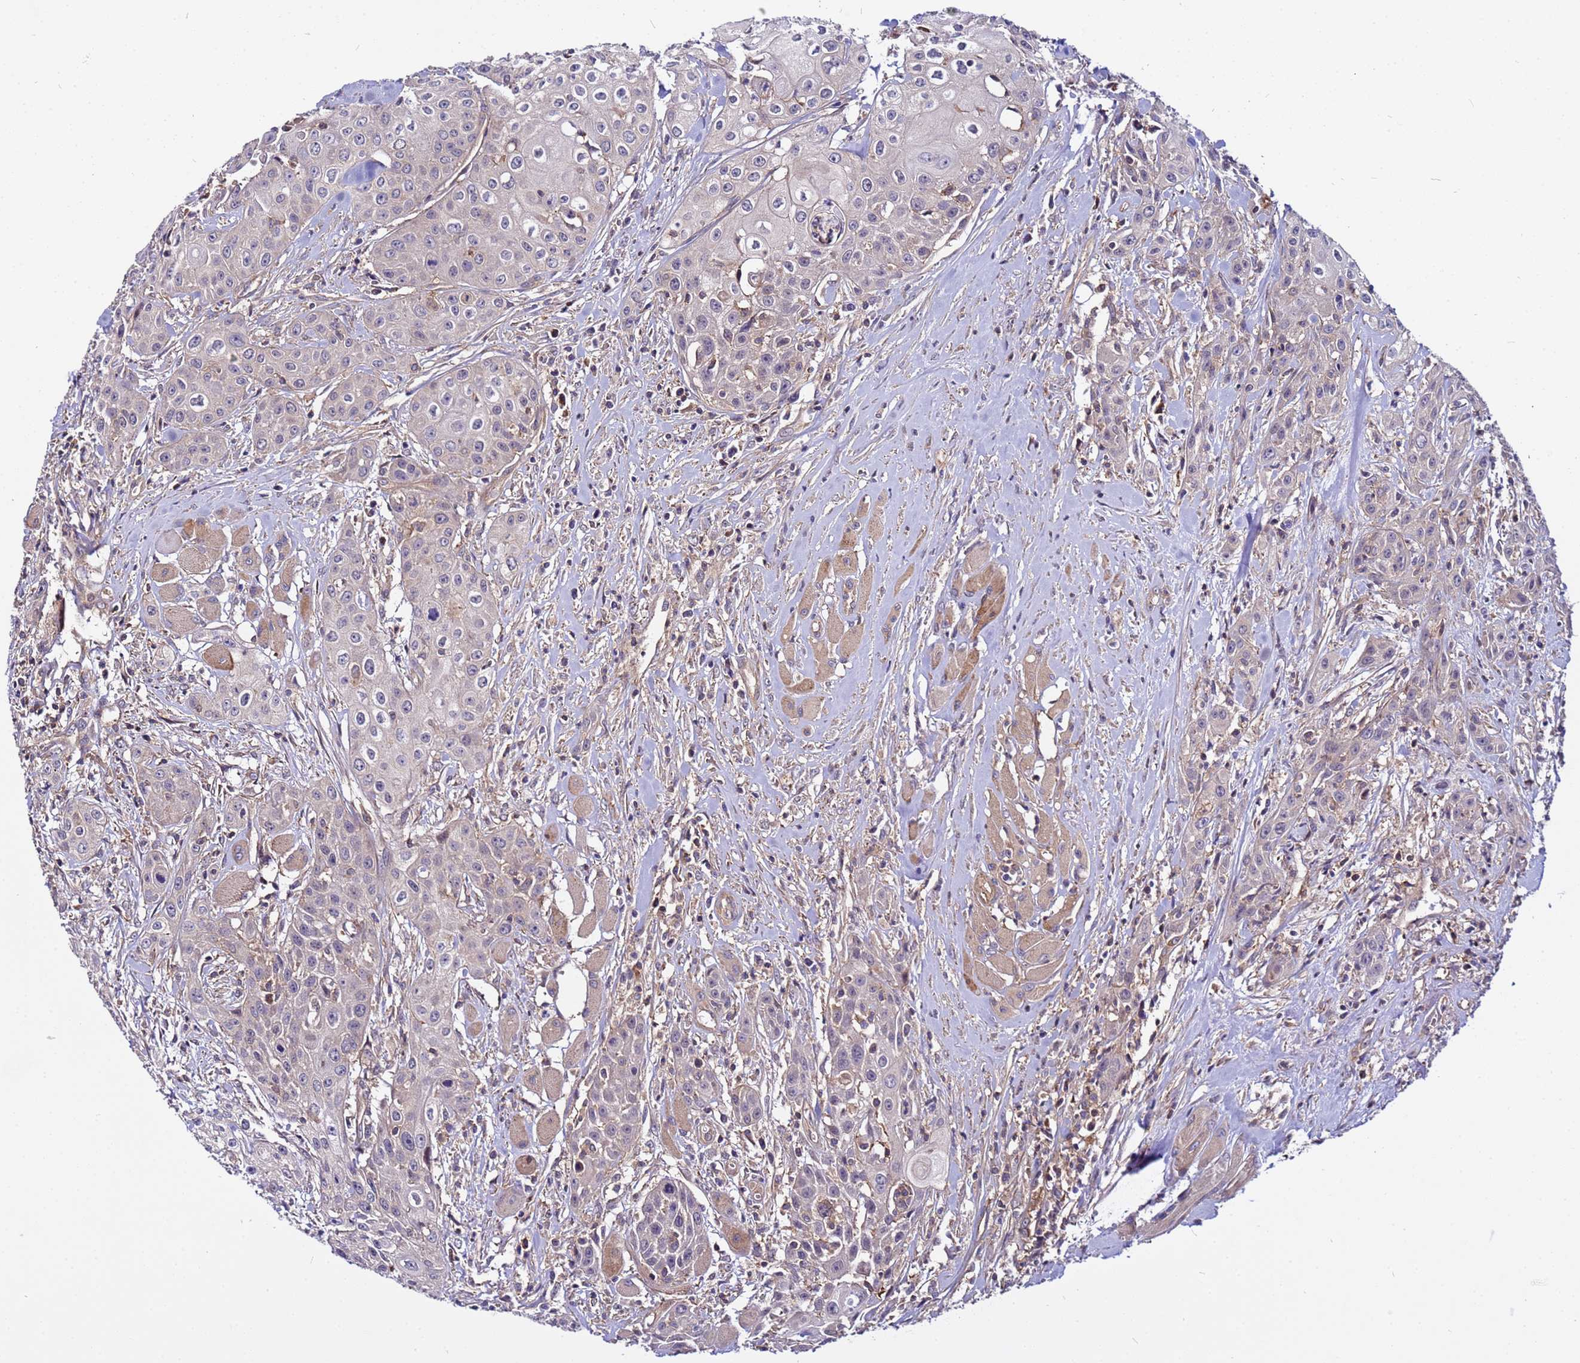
{"staining": {"intensity": "negative", "quantity": "none", "location": "none"}, "tissue": "head and neck cancer", "cell_type": "Tumor cells", "image_type": "cancer", "snomed": [{"axis": "morphology", "description": "Squamous cell carcinoma, NOS"}, {"axis": "topography", "description": "Oral tissue"}, {"axis": "topography", "description": "Head-Neck"}], "caption": "There is no significant expression in tumor cells of squamous cell carcinoma (head and neck). The staining is performed using DAB (3,3'-diaminobenzidine) brown chromogen with nuclei counter-stained in using hematoxylin.", "gene": "STK38", "patient": {"sex": "female", "age": 82}}